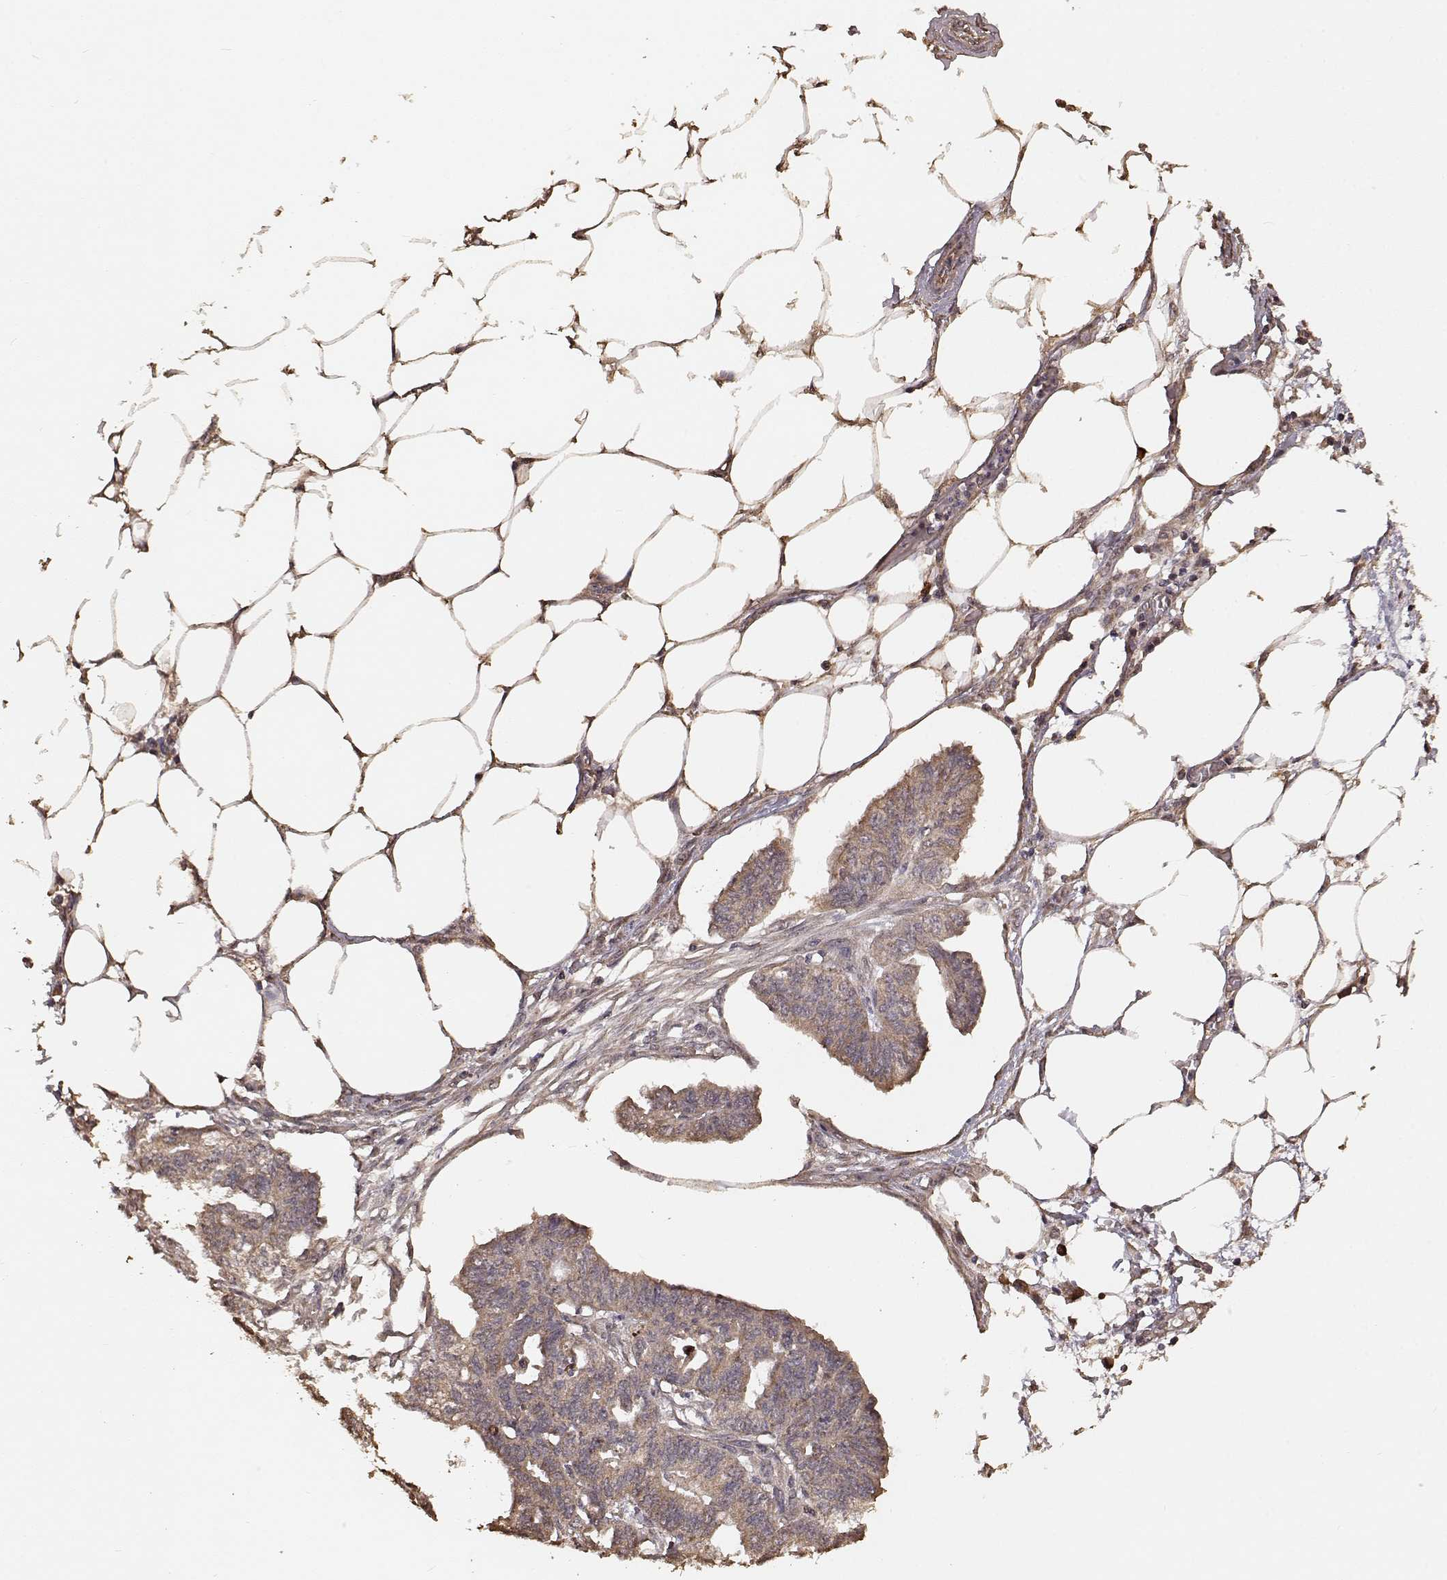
{"staining": {"intensity": "moderate", "quantity": ">75%", "location": "cytoplasmic/membranous"}, "tissue": "endometrial cancer", "cell_type": "Tumor cells", "image_type": "cancer", "snomed": [{"axis": "morphology", "description": "Adenocarcinoma, NOS"}, {"axis": "morphology", "description": "Adenocarcinoma, metastatic, NOS"}, {"axis": "topography", "description": "Adipose tissue"}, {"axis": "topography", "description": "Endometrium"}], "caption": "Immunohistochemical staining of adenocarcinoma (endometrial) shows medium levels of moderate cytoplasmic/membranous positivity in approximately >75% of tumor cells.", "gene": "USP15", "patient": {"sex": "female", "age": 67}}